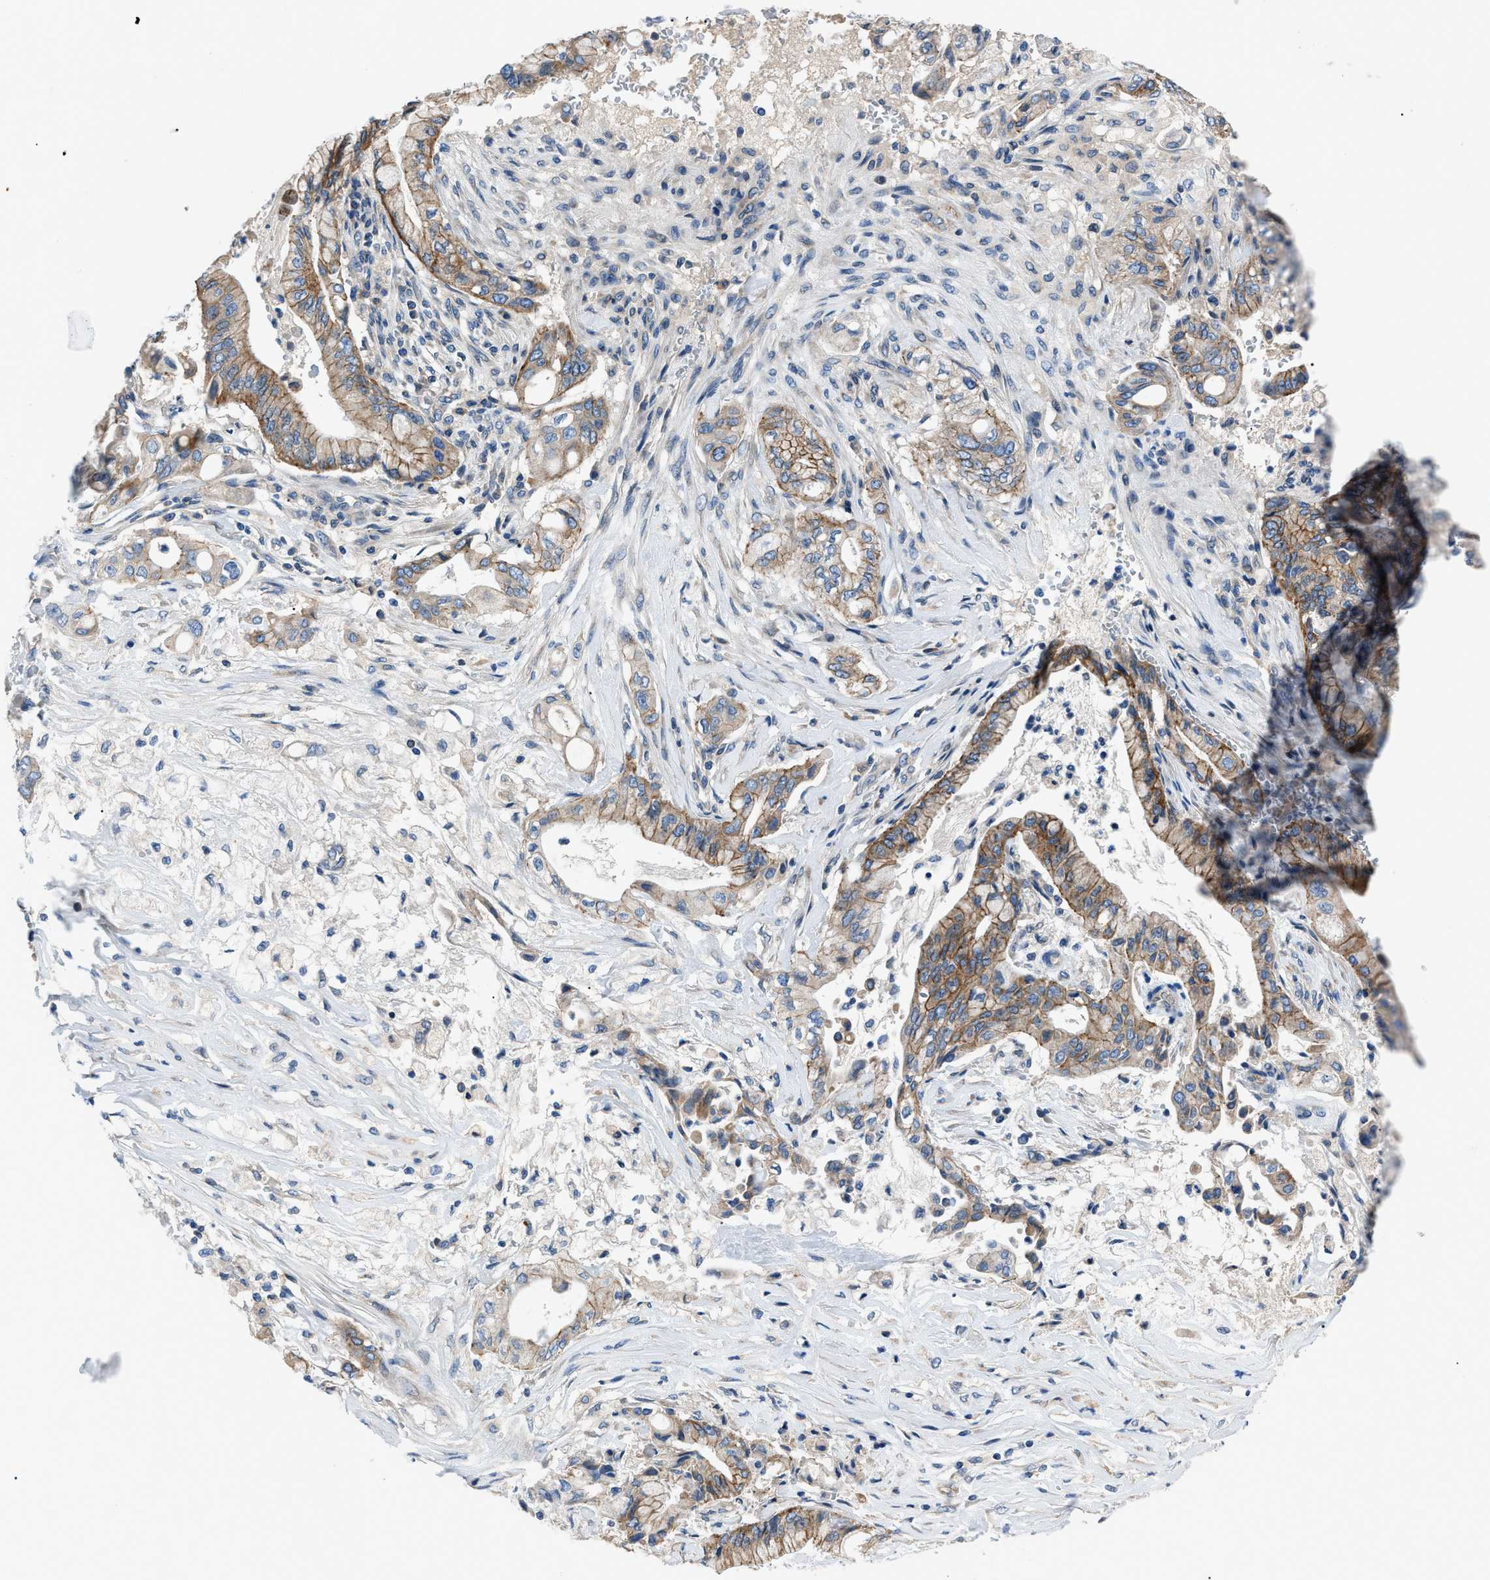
{"staining": {"intensity": "moderate", "quantity": ">75%", "location": "cytoplasmic/membranous"}, "tissue": "pancreatic cancer", "cell_type": "Tumor cells", "image_type": "cancer", "snomed": [{"axis": "morphology", "description": "Adenocarcinoma, NOS"}, {"axis": "topography", "description": "Pancreas"}], "caption": "Immunohistochemical staining of human pancreatic adenocarcinoma exhibits medium levels of moderate cytoplasmic/membranous positivity in about >75% of tumor cells. The protein is shown in brown color, while the nuclei are stained blue.", "gene": "ZDHHC24", "patient": {"sex": "female", "age": 73}}